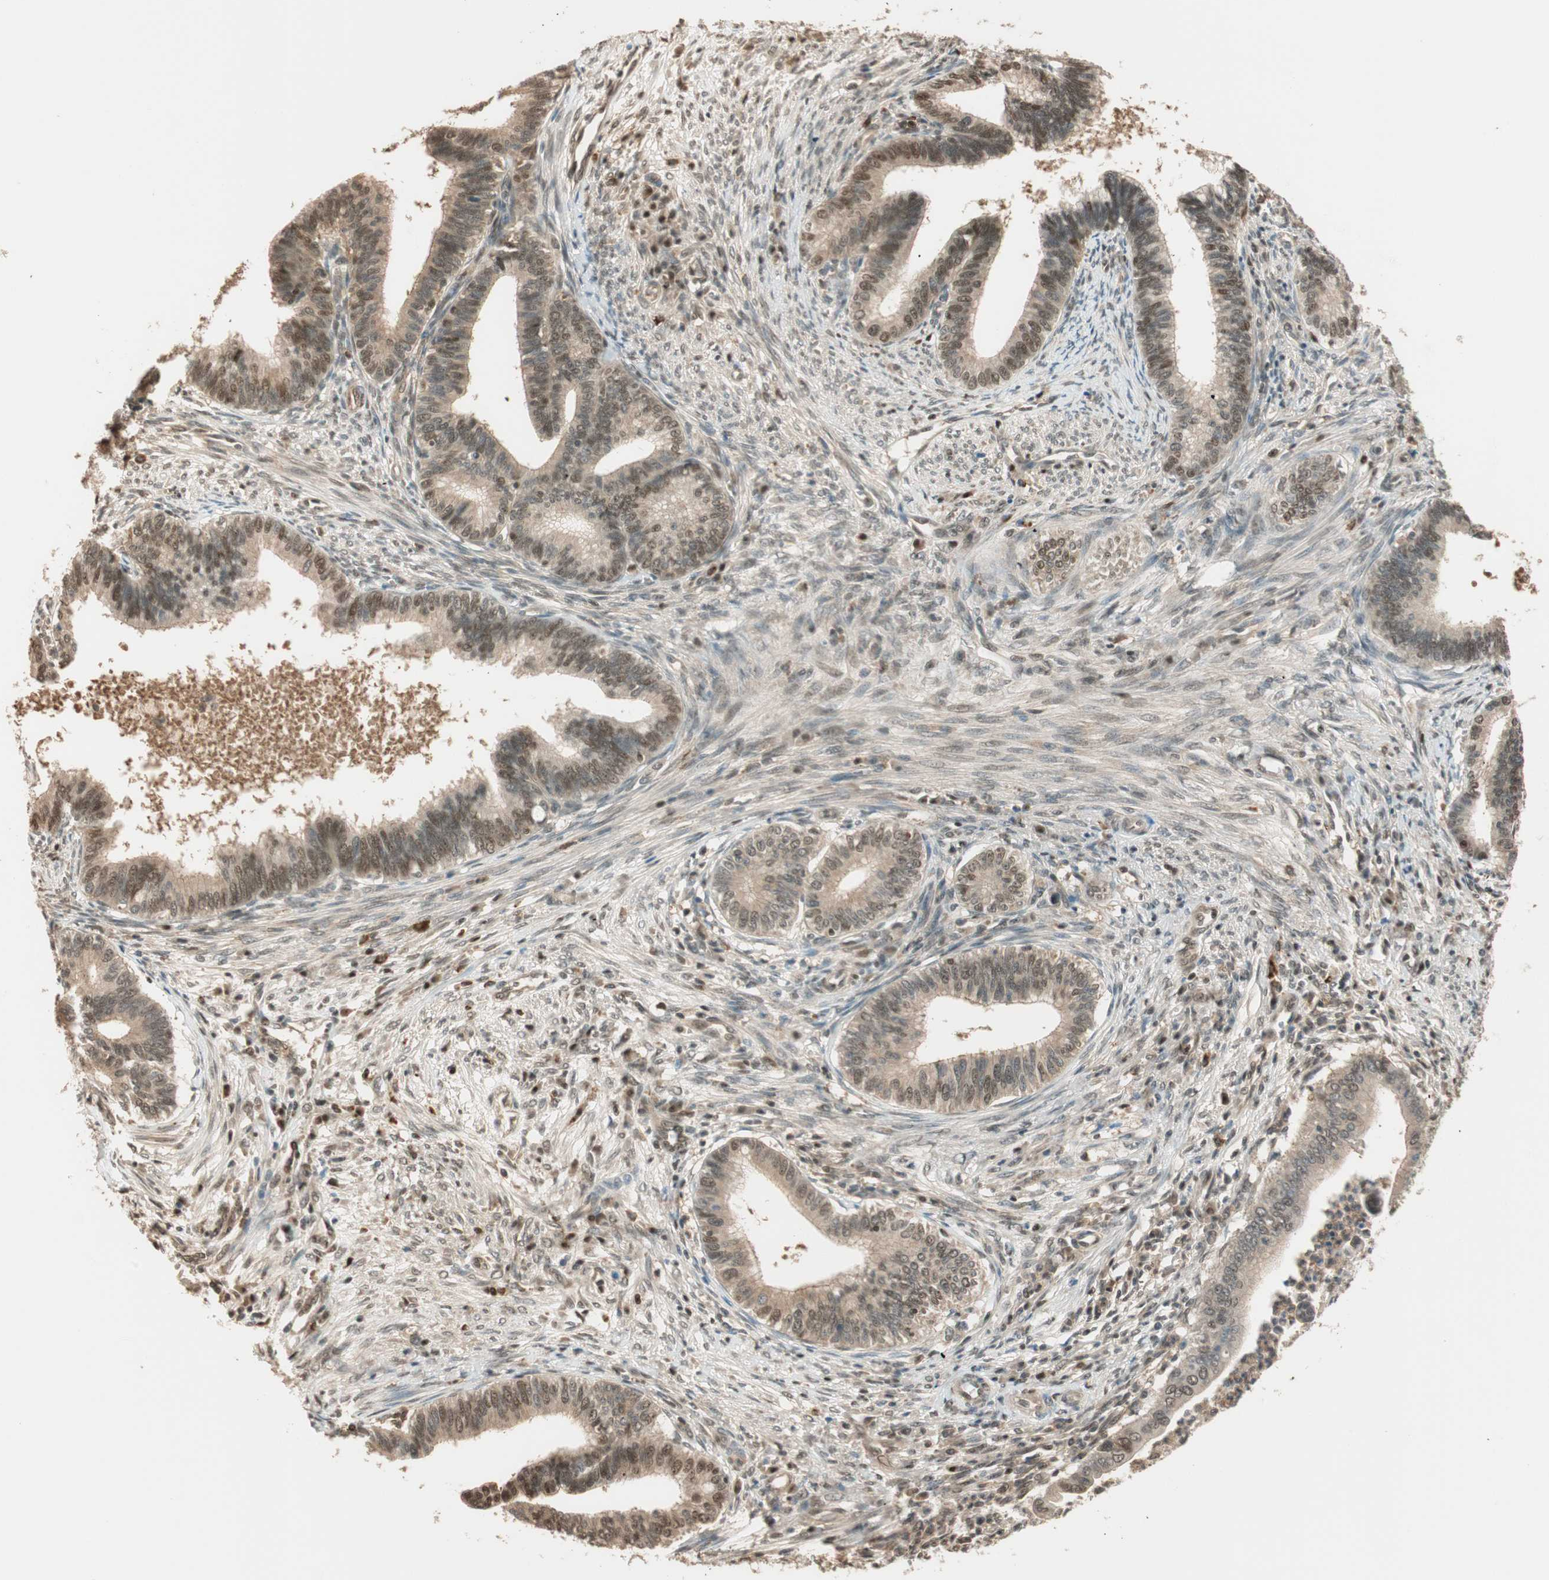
{"staining": {"intensity": "moderate", "quantity": ">75%", "location": "cytoplasmic/membranous,nuclear"}, "tissue": "cervical cancer", "cell_type": "Tumor cells", "image_type": "cancer", "snomed": [{"axis": "morphology", "description": "Adenocarcinoma, NOS"}, {"axis": "topography", "description": "Cervix"}], "caption": "The image demonstrates immunohistochemical staining of cervical adenocarcinoma. There is moderate cytoplasmic/membranous and nuclear positivity is identified in approximately >75% of tumor cells. (brown staining indicates protein expression, while blue staining denotes nuclei).", "gene": "ZNF443", "patient": {"sex": "female", "age": 36}}